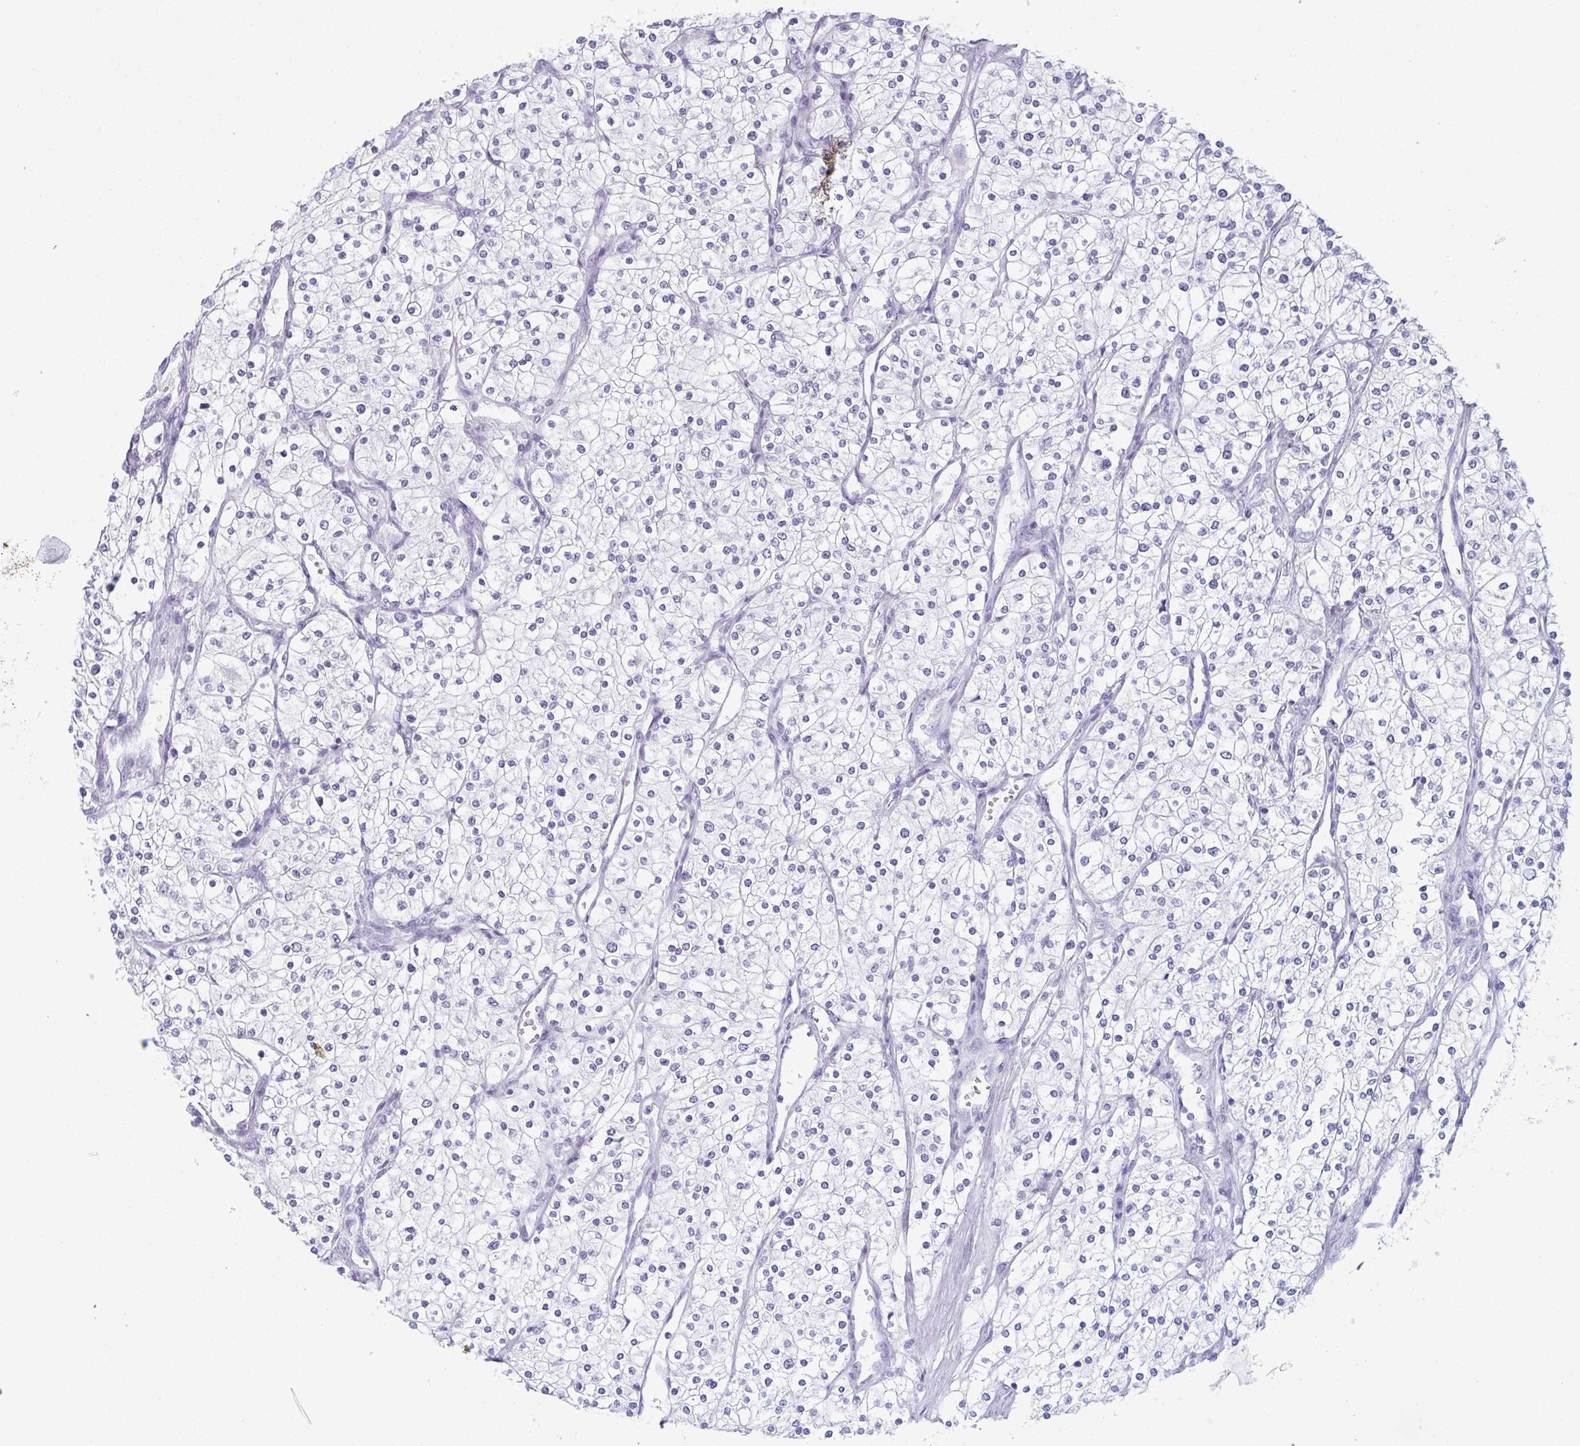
{"staining": {"intensity": "negative", "quantity": "none", "location": "none"}, "tissue": "renal cancer", "cell_type": "Tumor cells", "image_type": "cancer", "snomed": [{"axis": "morphology", "description": "Adenocarcinoma, NOS"}, {"axis": "topography", "description": "Kidney"}], "caption": "The image reveals no staining of tumor cells in renal cancer (adenocarcinoma).", "gene": "ENKUR", "patient": {"sex": "male", "age": 80}}